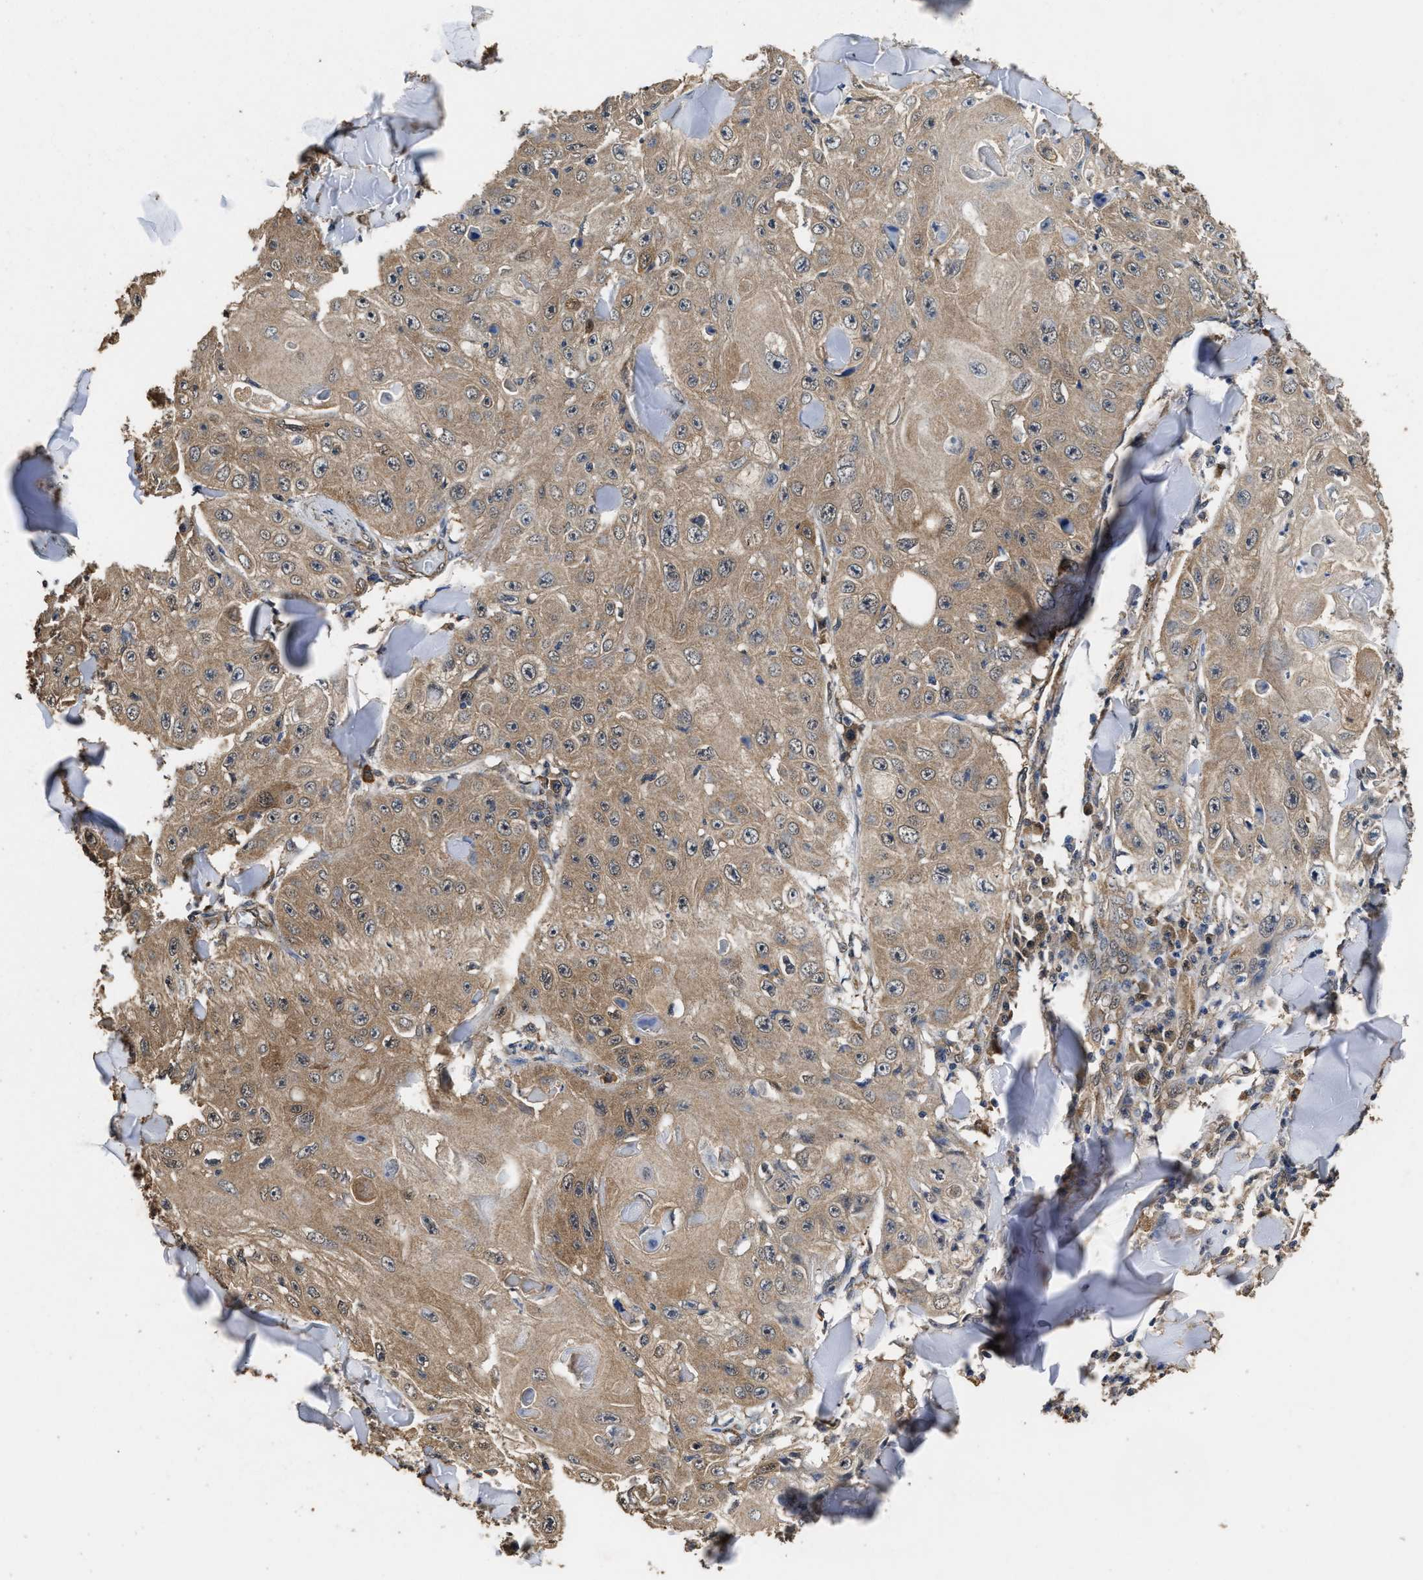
{"staining": {"intensity": "moderate", "quantity": ">75%", "location": "cytoplasmic/membranous"}, "tissue": "skin cancer", "cell_type": "Tumor cells", "image_type": "cancer", "snomed": [{"axis": "morphology", "description": "Squamous cell carcinoma, NOS"}, {"axis": "topography", "description": "Skin"}], "caption": "Moderate cytoplasmic/membranous staining is appreciated in about >75% of tumor cells in skin squamous cell carcinoma.", "gene": "YWHAE", "patient": {"sex": "male", "age": 86}}